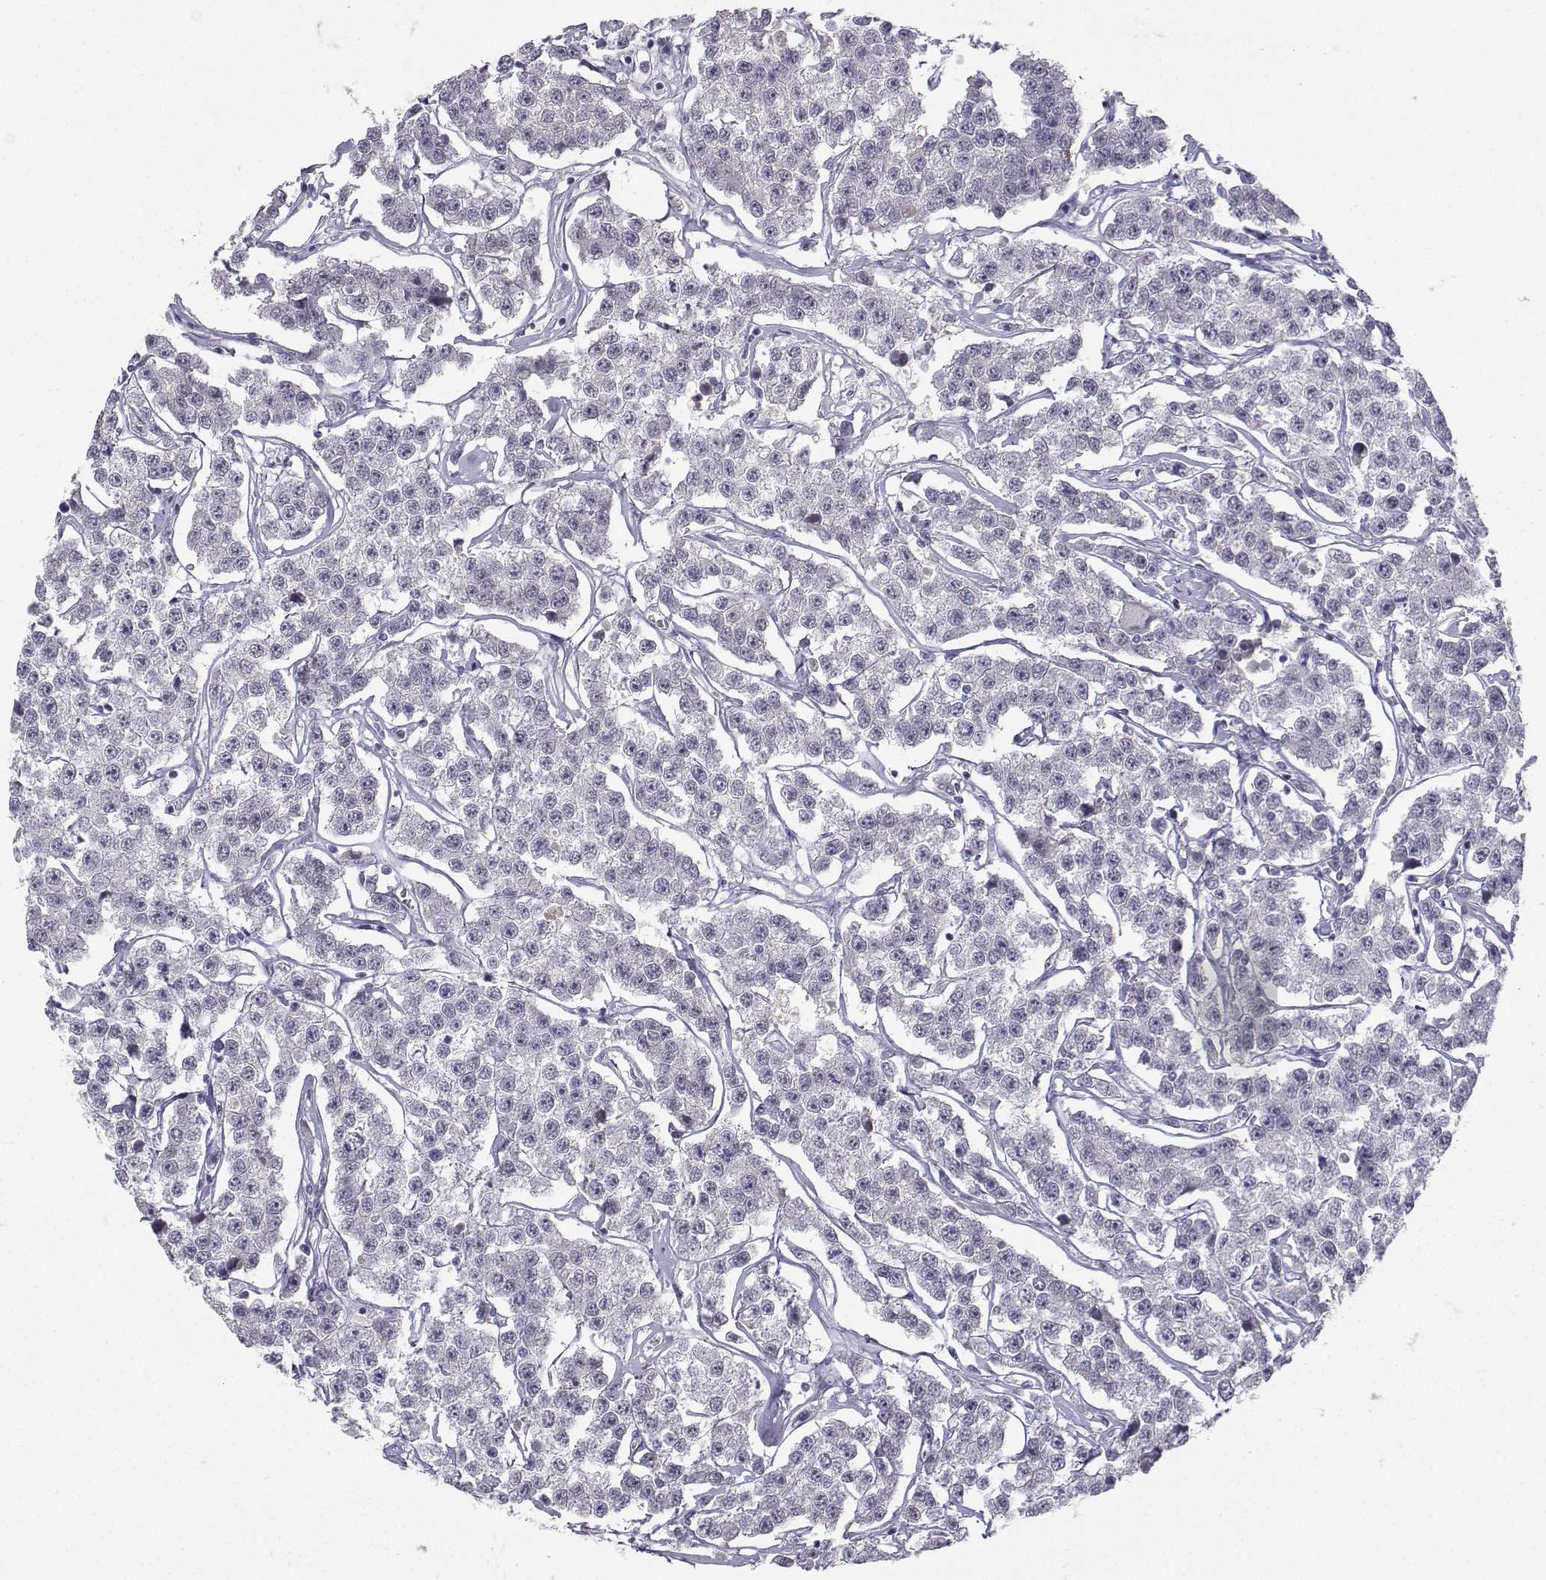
{"staining": {"intensity": "negative", "quantity": "none", "location": "none"}, "tissue": "testis cancer", "cell_type": "Tumor cells", "image_type": "cancer", "snomed": [{"axis": "morphology", "description": "Seminoma, NOS"}, {"axis": "topography", "description": "Testis"}], "caption": "Immunohistochemical staining of testis seminoma displays no significant expression in tumor cells.", "gene": "CALY", "patient": {"sex": "male", "age": 59}}